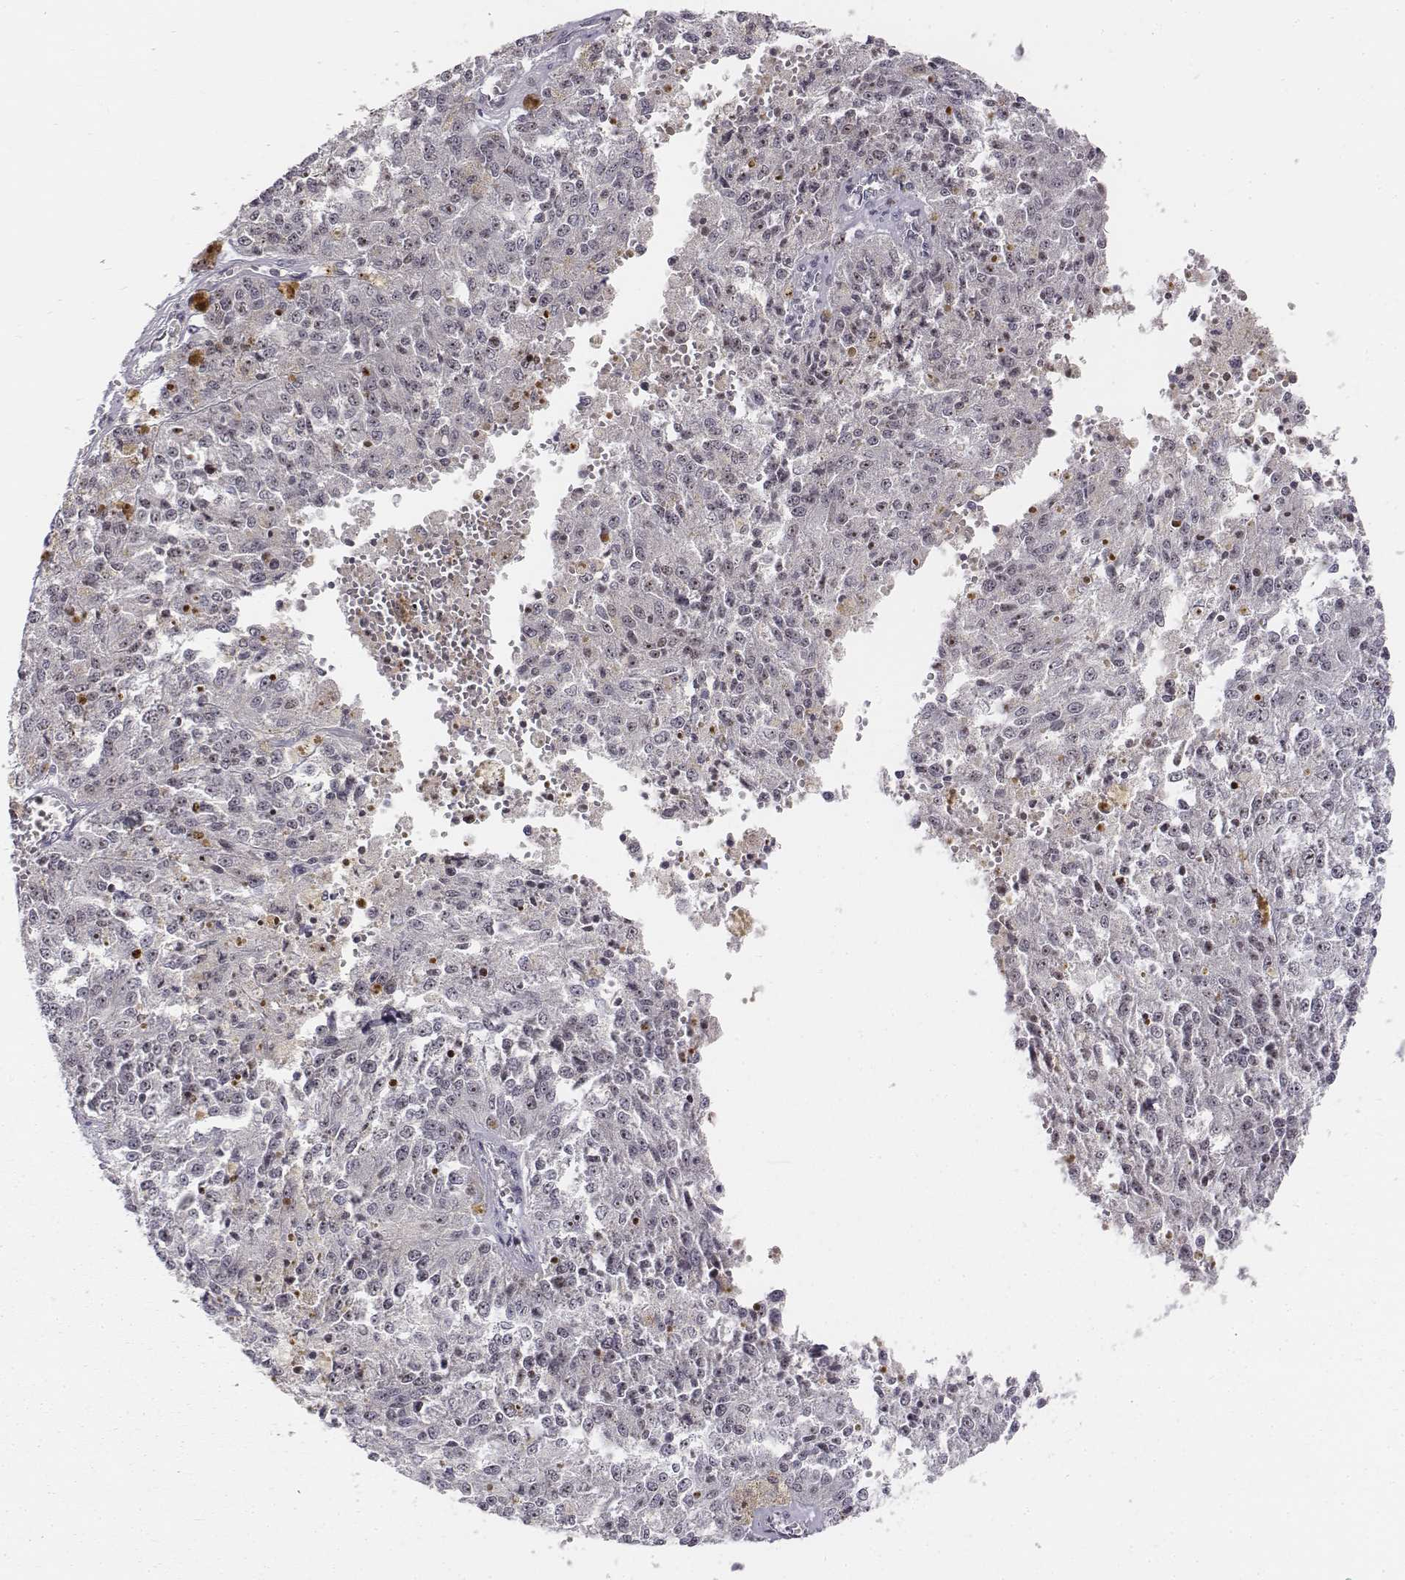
{"staining": {"intensity": "negative", "quantity": "none", "location": "none"}, "tissue": "melanoma", "cell_type": "Tumor cells", "image_type": "cancer", "snomed": [{"axis": "morphology", "description": "Malignant melanoma, Metastatic site"}, {"axis": "topography", "description": "Lymph node"}], "caption": "There is no significant positivity in tumor cells of malignant melanoma (metastatic site).", "gene": "PHF6", "patient": {"sex": "female", "age": 64}}